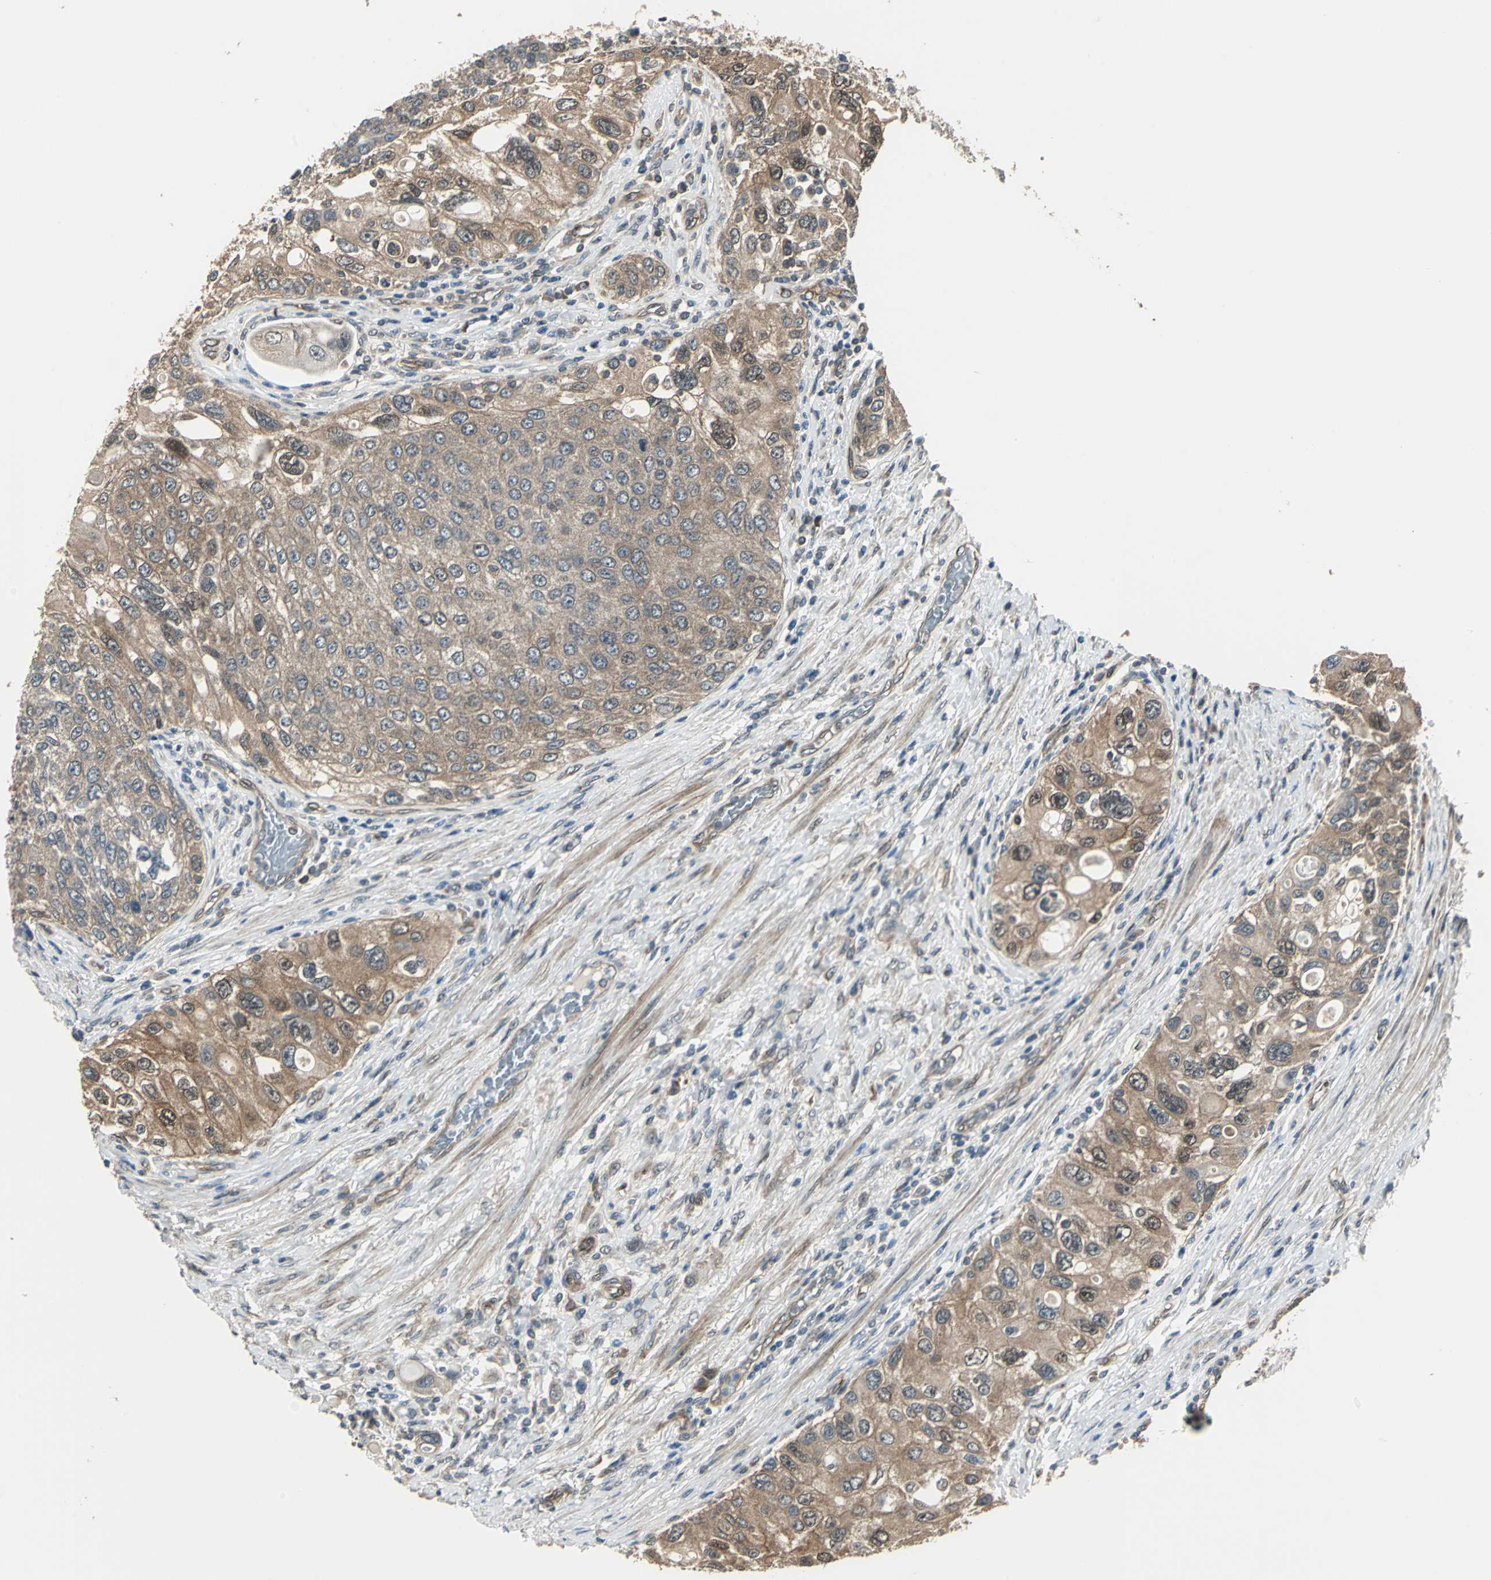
{"staining": {"intensity": "weak", "quantity": ">75%", "location": "cytoplasmic/membranous,nuclear"}, "tissue": "urothelial cancer", "cell_type": "Tumor cells", "image_type": "cancer", "snomed": [{"axis": "morphology", "description": "Urothelial carcinoma, High grade"}, {"axis": "topography", "description": "Urinary bladder"}], "caption": "Immunohistochemical staining of urothelial carcinoma (high-grade) reveals low levels of weak cytoplasmic/membranous and nuclear expression in approximately >75% of tumor cells. The protein of interest is shown in brown color, while the nuclei are stained blue.", "gene": "PFDN1", "patient": {"sex": "female", "age": 56}}